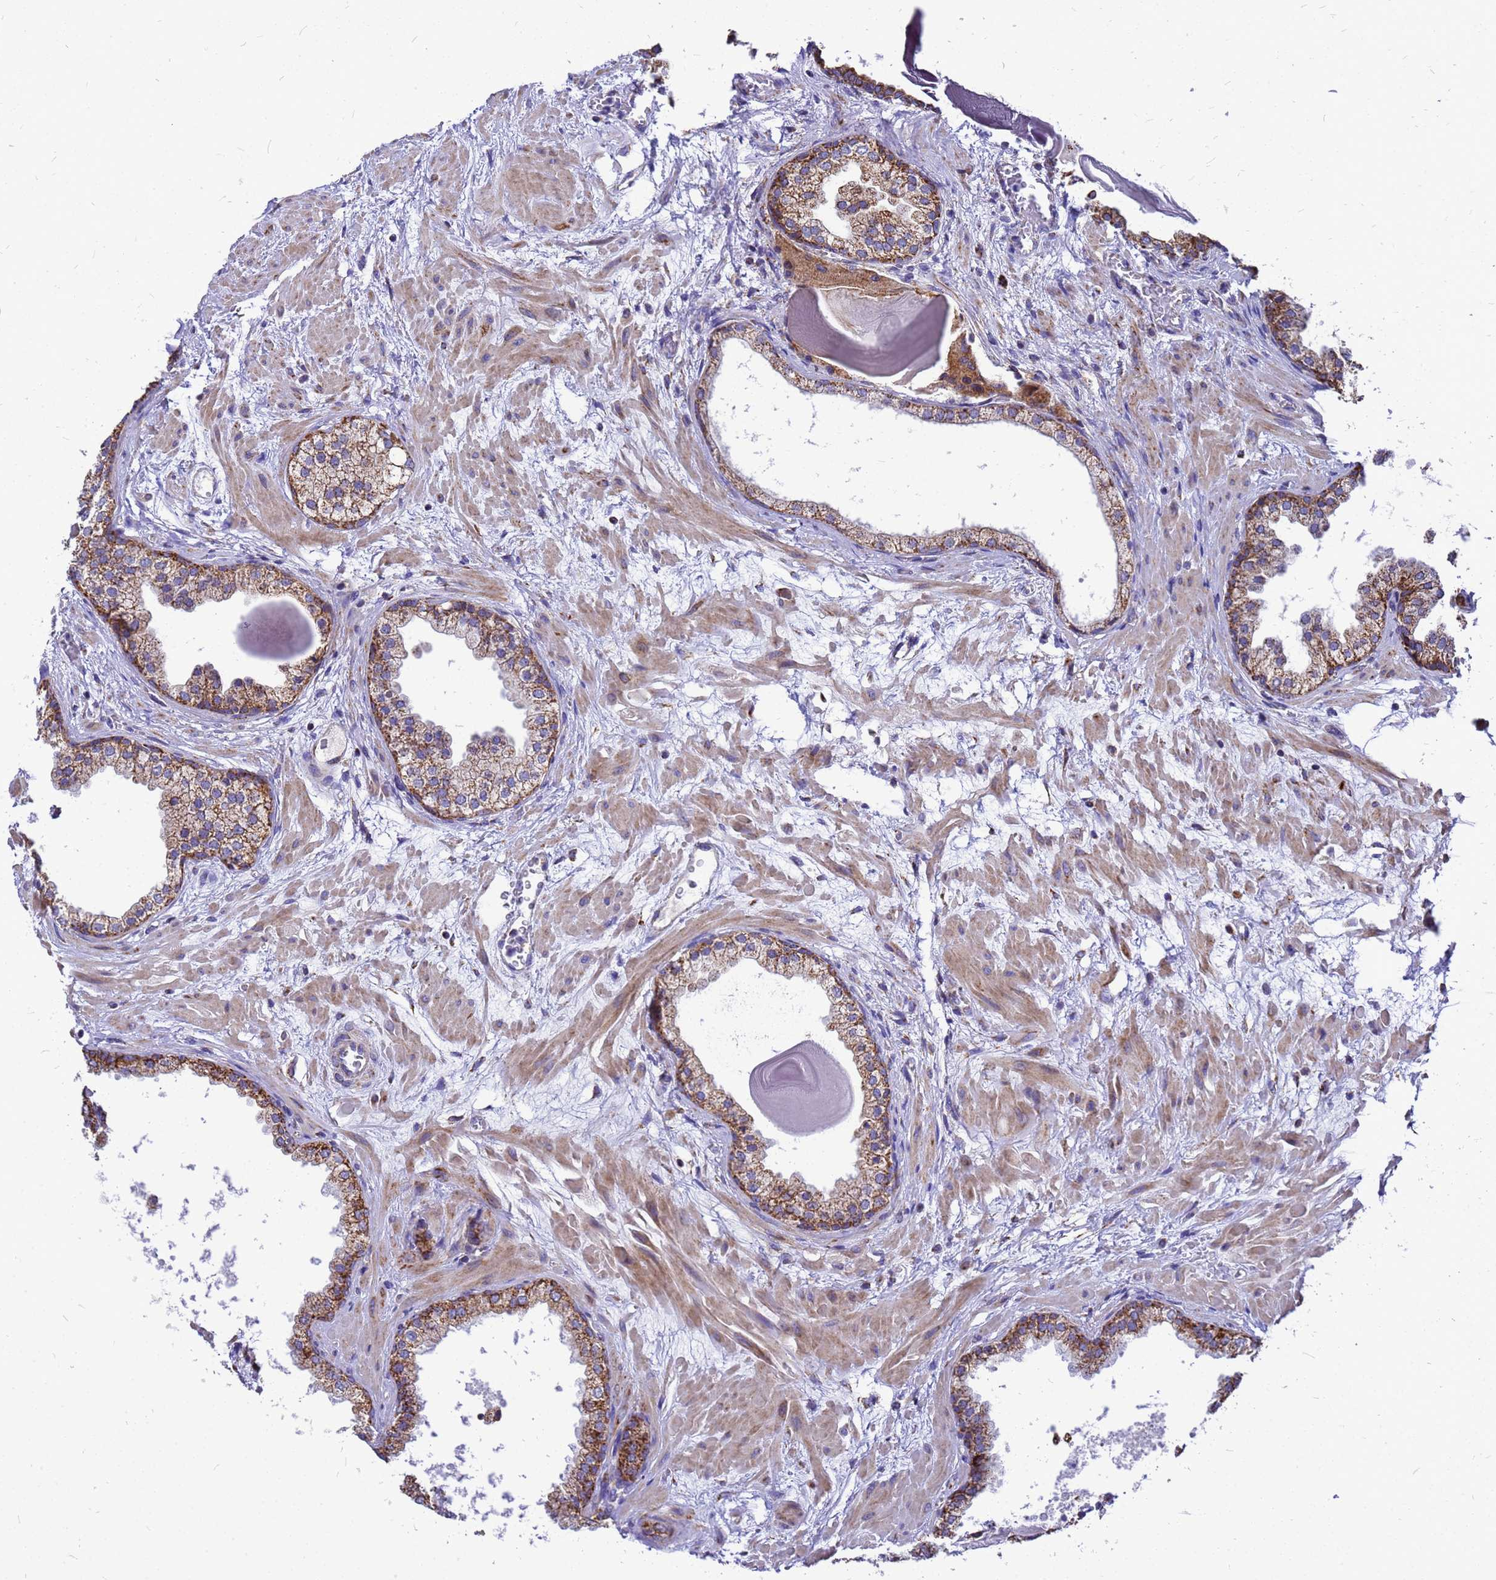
{"staining": {"intensity": "moderate", "quantity": ">75%", "location": "cytoplasmic/membranous"}, "tissue": "prostate", "cell_type": "Glandular cells", "image_type": "normal", "snomed": [{"axis": "morphology", "description": "Normal tissue, NOS"}, {"axis": "topography", "description": "Prostate"}], "caption": "About >75% of glandular cells in benign human prostate exhibit moderate cytoplasmic/membranous protein staining as visualized by brown immunohistochemical staining.", "gene": "CMC4", "patient": {"sex": "male", "age": 48}}